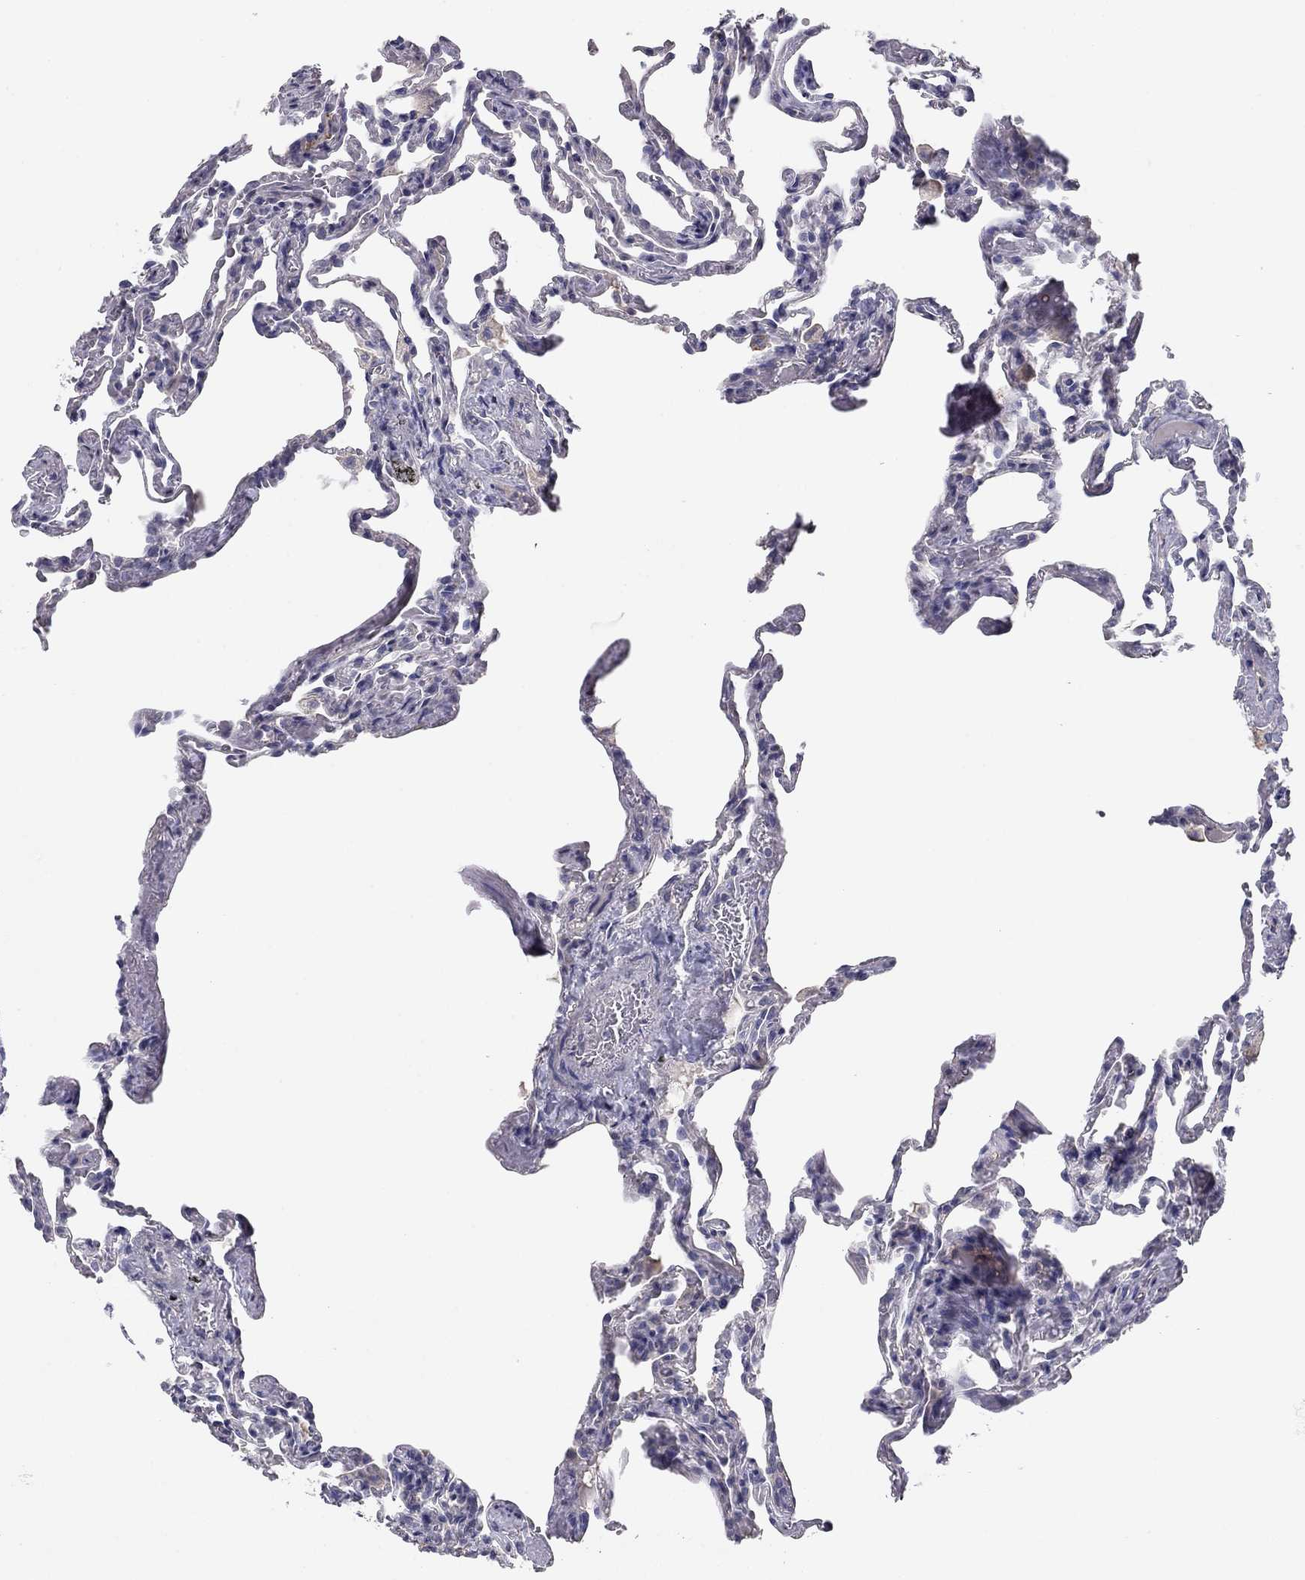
{"staining": {"intensity": "negative", "quantity": "none", "location": "none"}, "tissue": "lung", "cell_type": "Alveolar cells", "image_type": "normal", "snomed": [{"axis": "morphology", "description": "Normal tissue, NOS"}, {"axis": "topography", "description": "Lung"}], "caption": "DAB (3,3'-diaminobenzidine) immunohistochemical staining of unremarkable lung shows no significant positivity in alveolar cells. (Brightfield microscopy of DAB IHC at high magnification).", "gene": "SEPTIN3", "patient": {"sex": "female", "age": 43}}